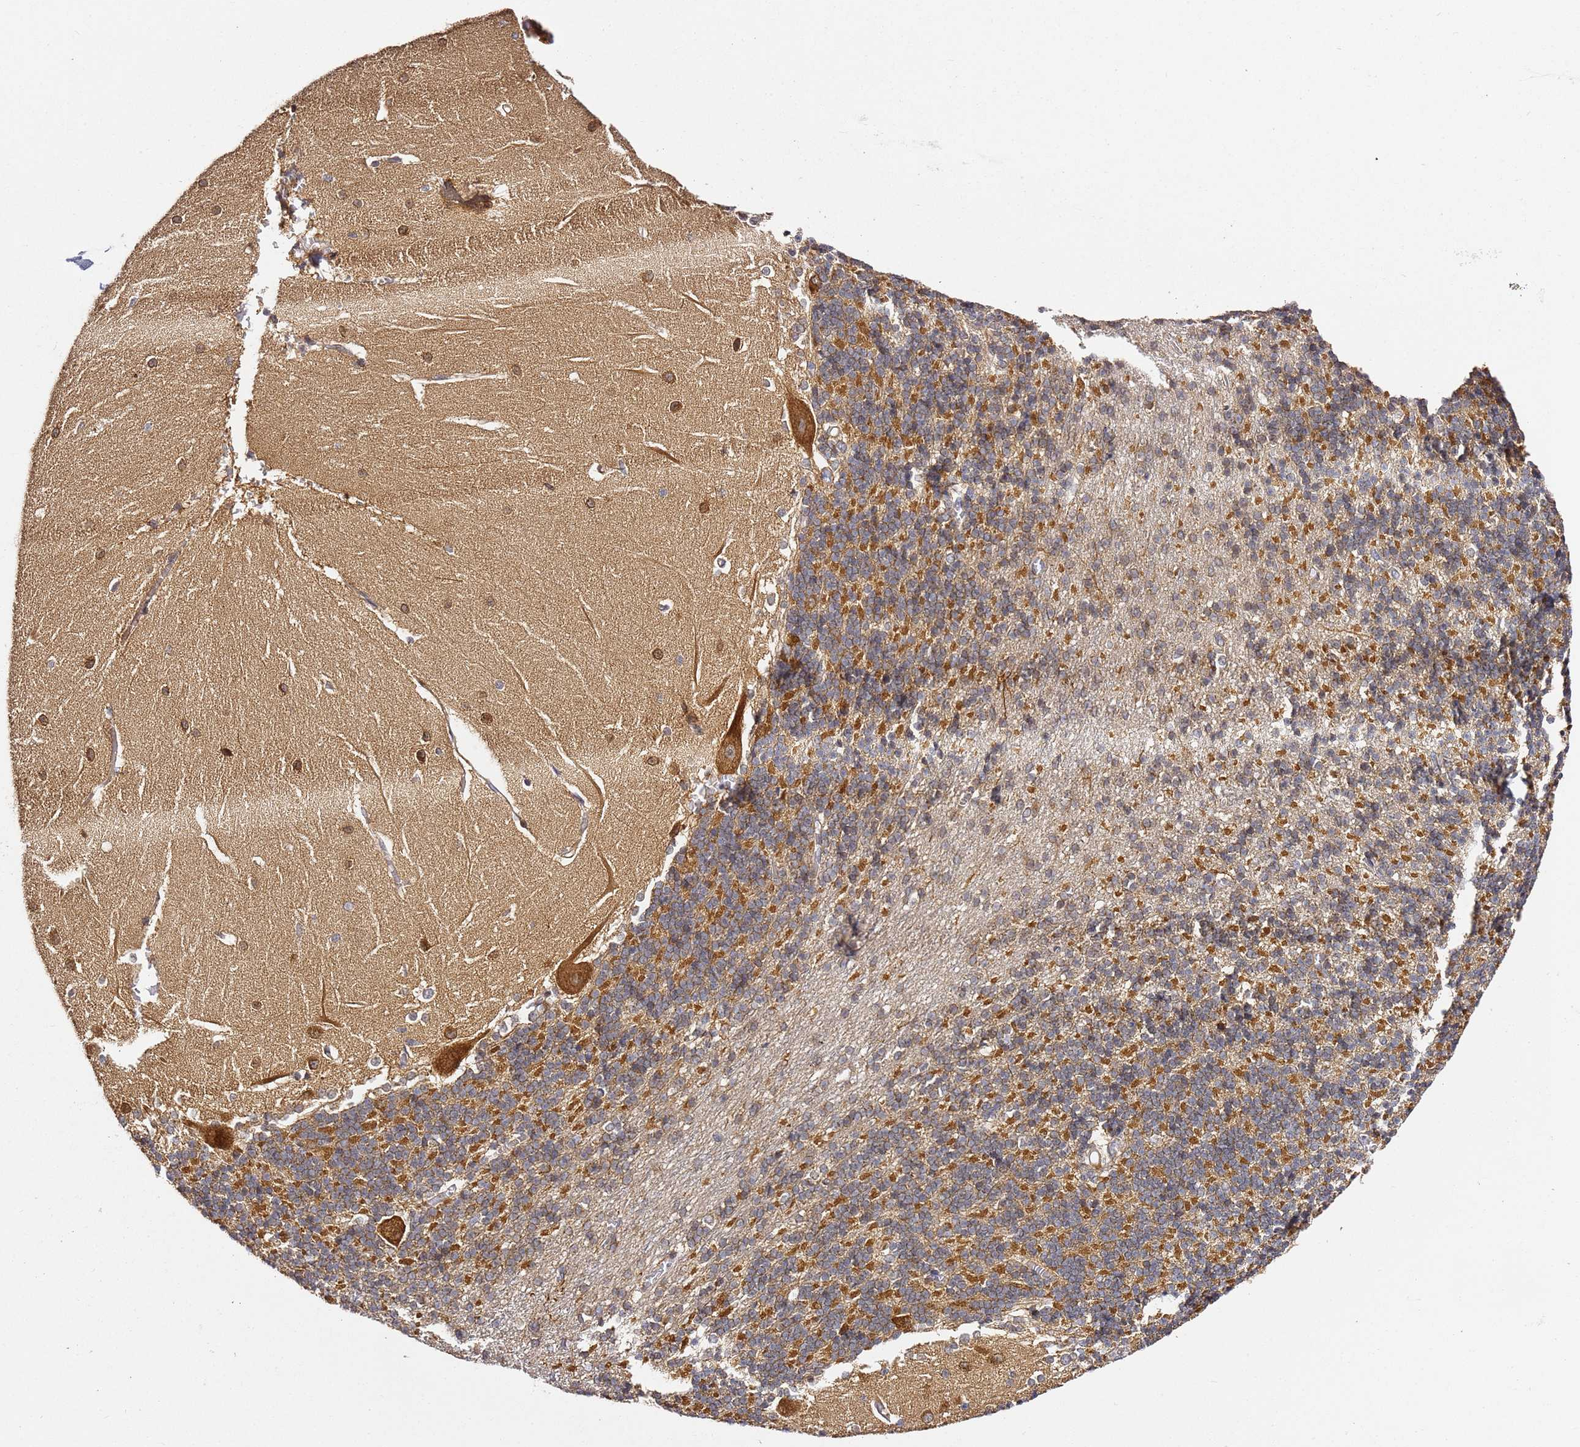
{"staining": {"intensity": "moderate", "quantity": "25%-75%", "location": "cytoplasmic/membranous"}, "tissue": "cerebellum", "cell_type": "Cells in granular layer", "image_type": "normal", "snomed": [{"axis": "morphology", "description": "Normal tissue, NOS"}, {"axis": "topography", "description": "Cerebellum"}], "caption": "The photomicrograph exhibits immunohistochemical staining of unremarkable cerebellum. There is moderate cytoplasmic/membranous expression is seen in about 25%-75% of cells in granular layer.", "gene": "OSBPL2", "patient": {"sex": "male", "age": 37}}